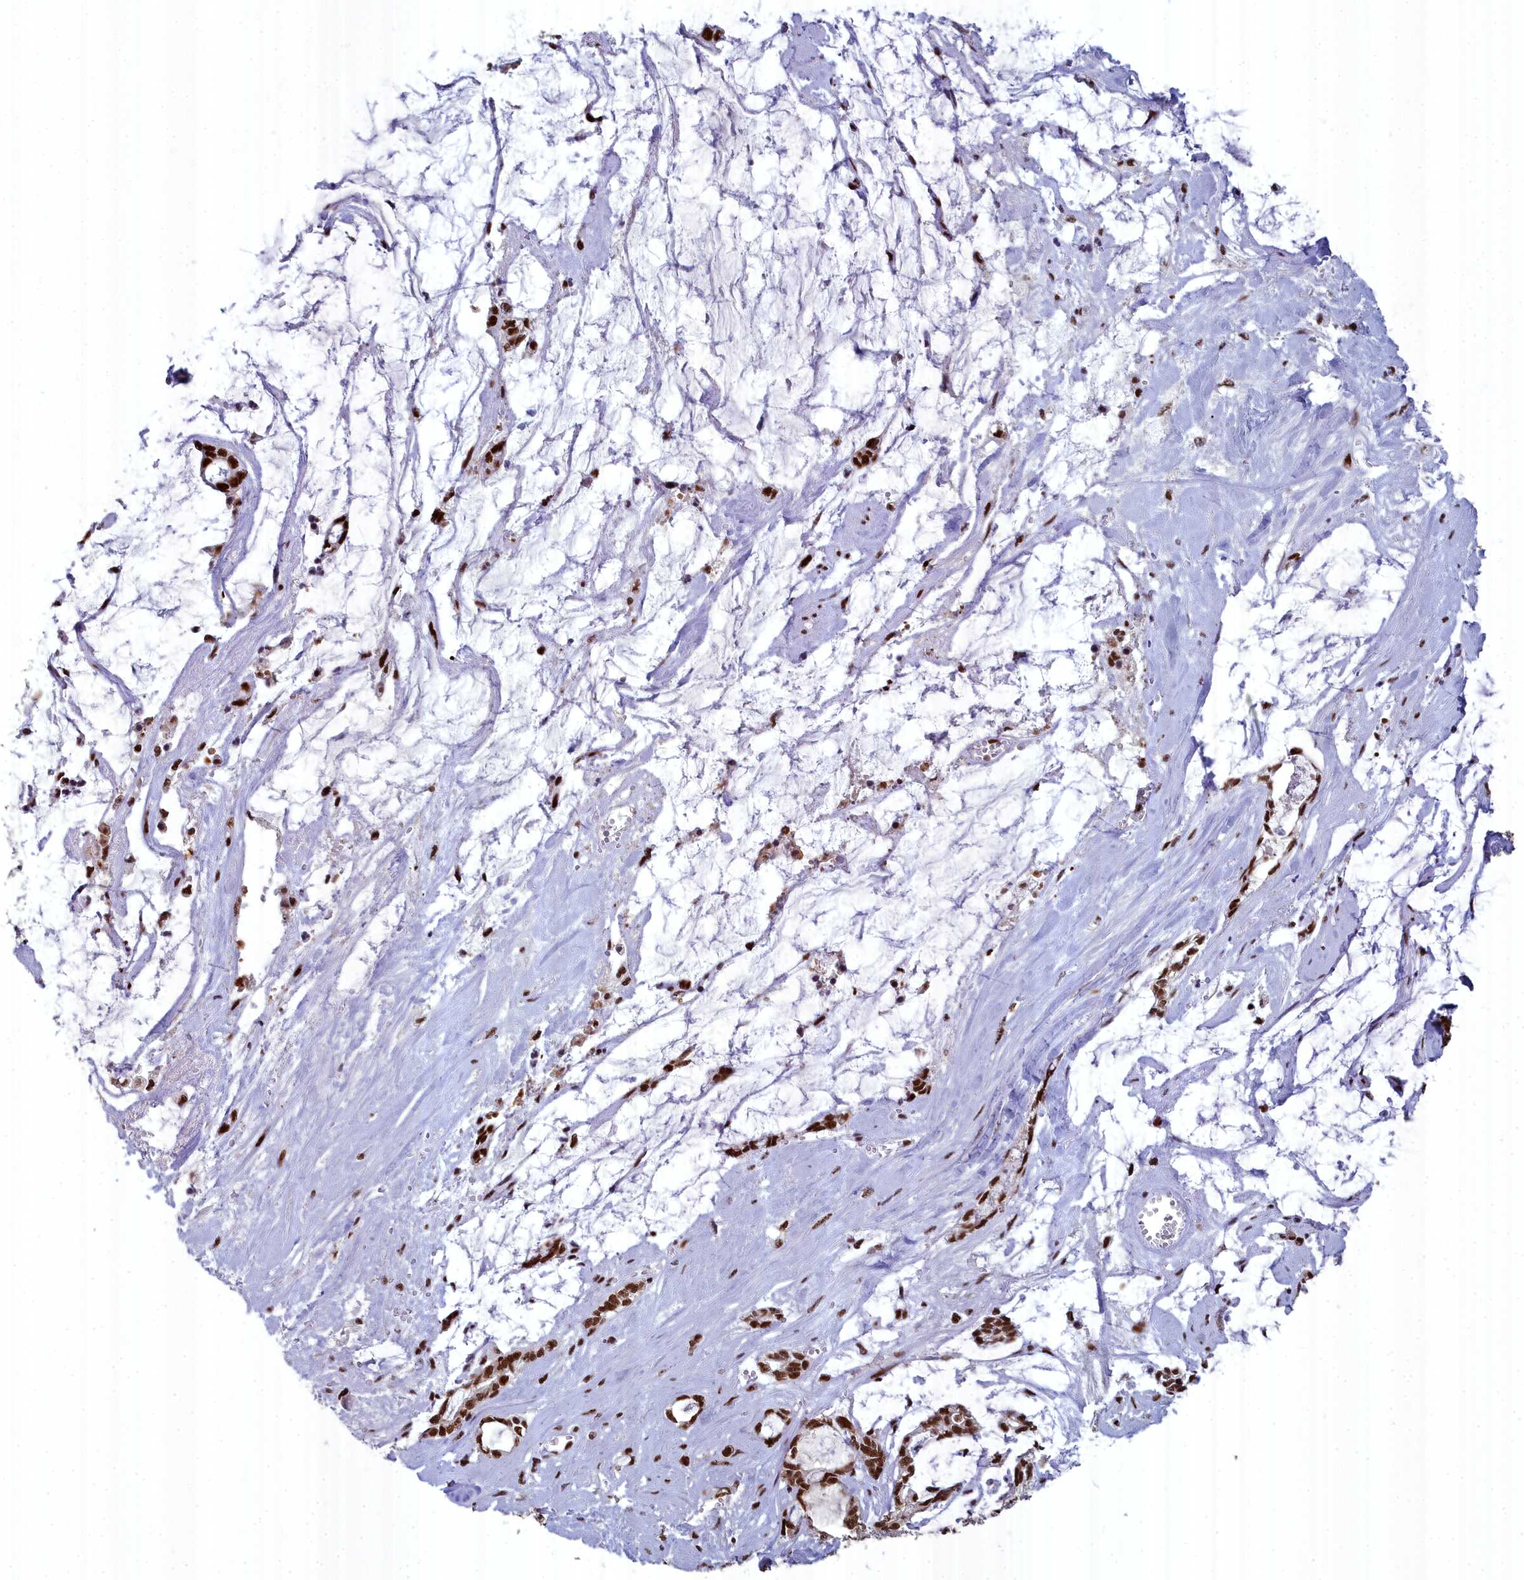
{"staining": {"intensity": "strong", "quantity": ">75%", "location": "nuclear"}, "tissue": "pancreatic cancer", "cell_type": "Tumor cells", "image_type": "cancer", "snomed": [{"axis": "morphology", "description": "Adenocarcinoma, NOS"}, {"axis": "topography", "description": "Pancreas"}], "caption": "IHC of human pancreatic cancer (adenocarcinoma) reveals high levels of strong nuclear staining in about >75% of tumor cells.", "gene": "SF3B3", "patient": {"sex": "female", "age": 73}}